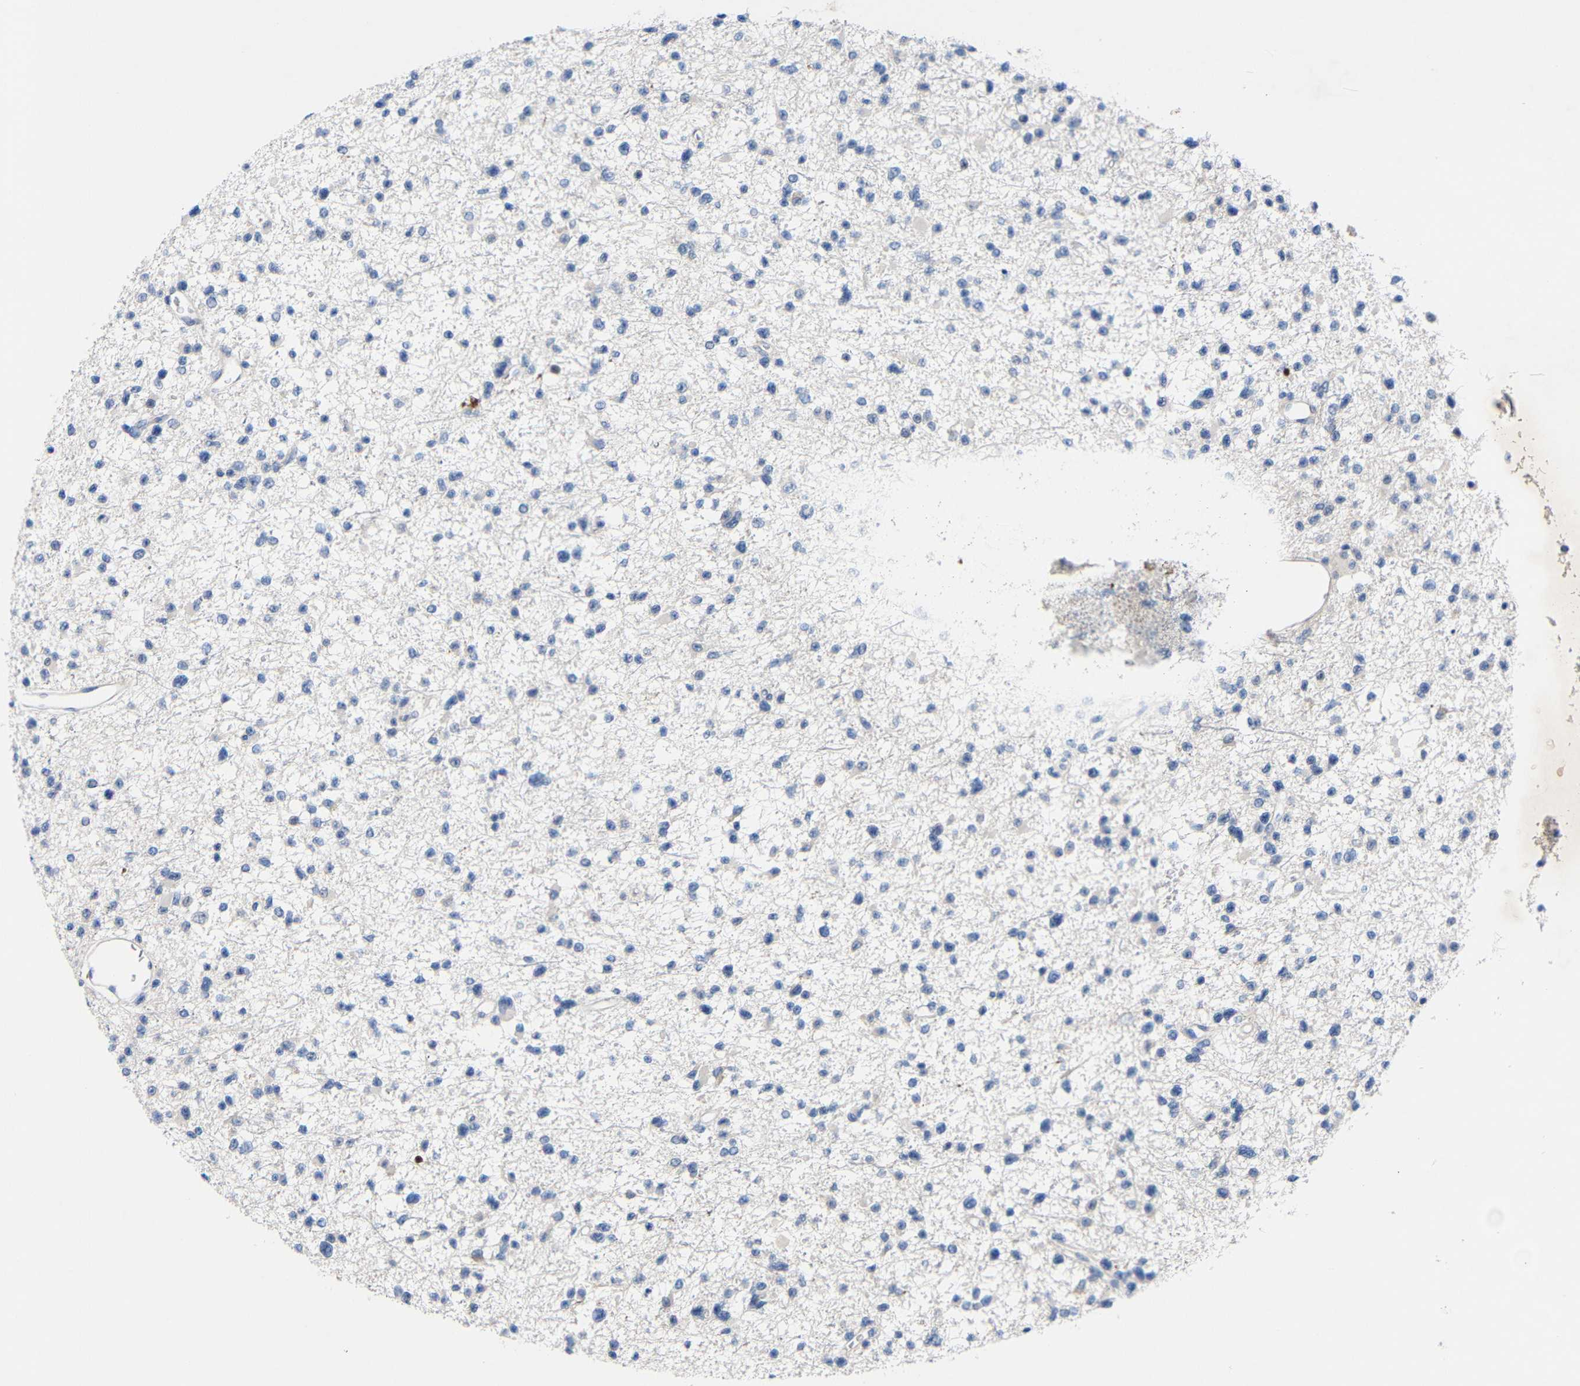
{"staining": {"intensity": "negative", "quantity": "none", "location": "none"}, "tissue": "glioma", "cell_type": "Tumor cells", "image_type": "cancer", "snomed": [{"axis": "morphology", "description": "Glioma, malignant, Low grade"}, {"axis": "topography", "description": "Brain"}], "caption": "This is a micrograph of IHC staining of glioma, which shows no expression in tumor cells. (DAB (3,3'-diaminobenzidine) immunohistochemistry (IHC) visualized using brightfield microscopy, high magnification).", "gene": "CMTM1", "patient": {"sex": "female", "age": 22}}